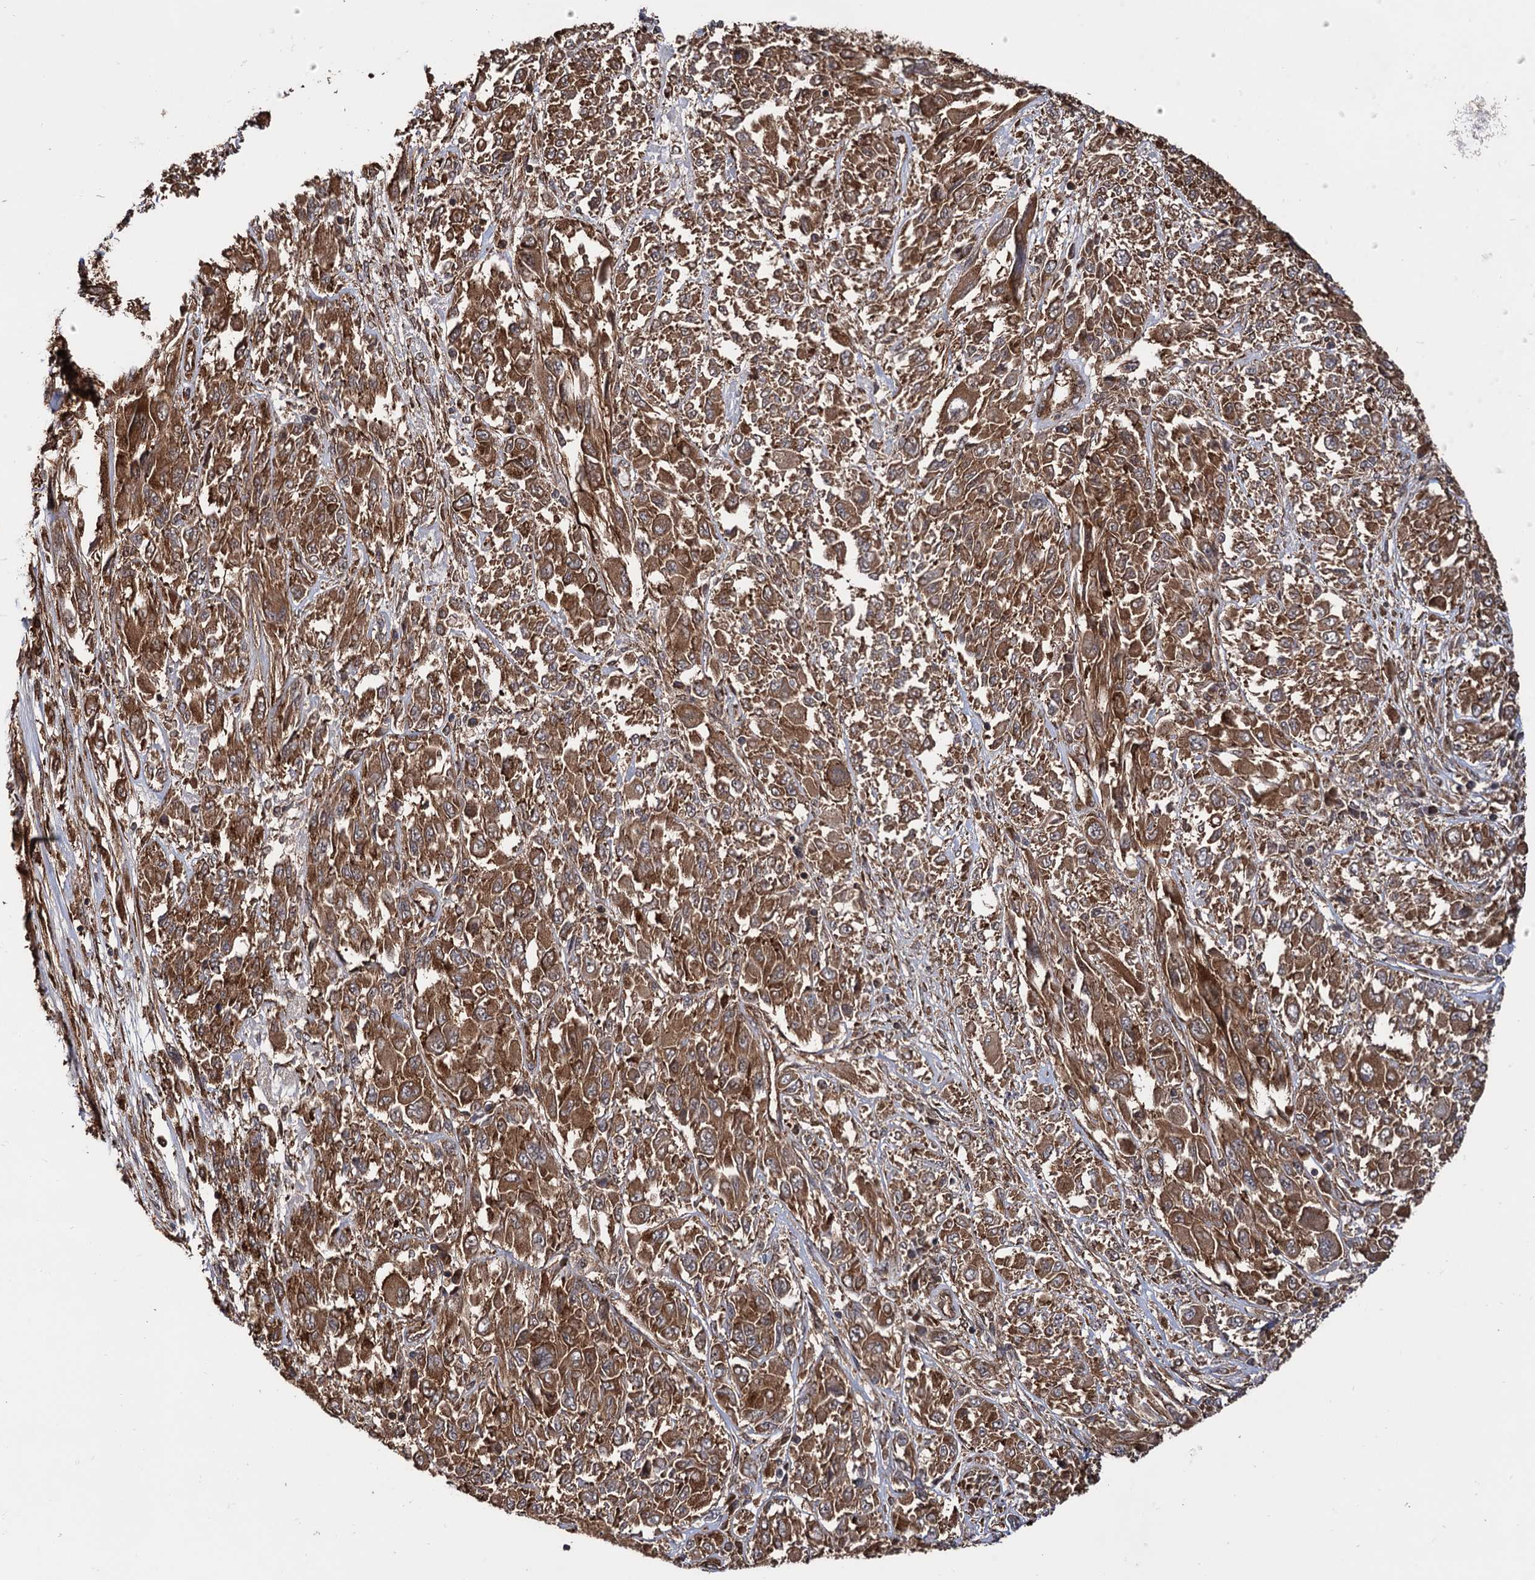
{"staining": {"intensity": "moderate", "quantity": ">75%", "location": "cytoplasmic/membranous"}, "tissue": "melanoma", "cell_type": "Tumor cells", "image_type": "cancer", "snomed": [{"axis": "morphology", "description": "Malignant melanoma, NOS"}, {"axis": "topography", "description": "Skin"}], "caption": "IHC image of melanoma stained for a protein (brown), which reveals medium levels of moderate cytoplasmic/membranous positivity in about >75% of tumor cells.", "gene": "ATP8B4", "patient": {"sex": "female", "age": 91}}